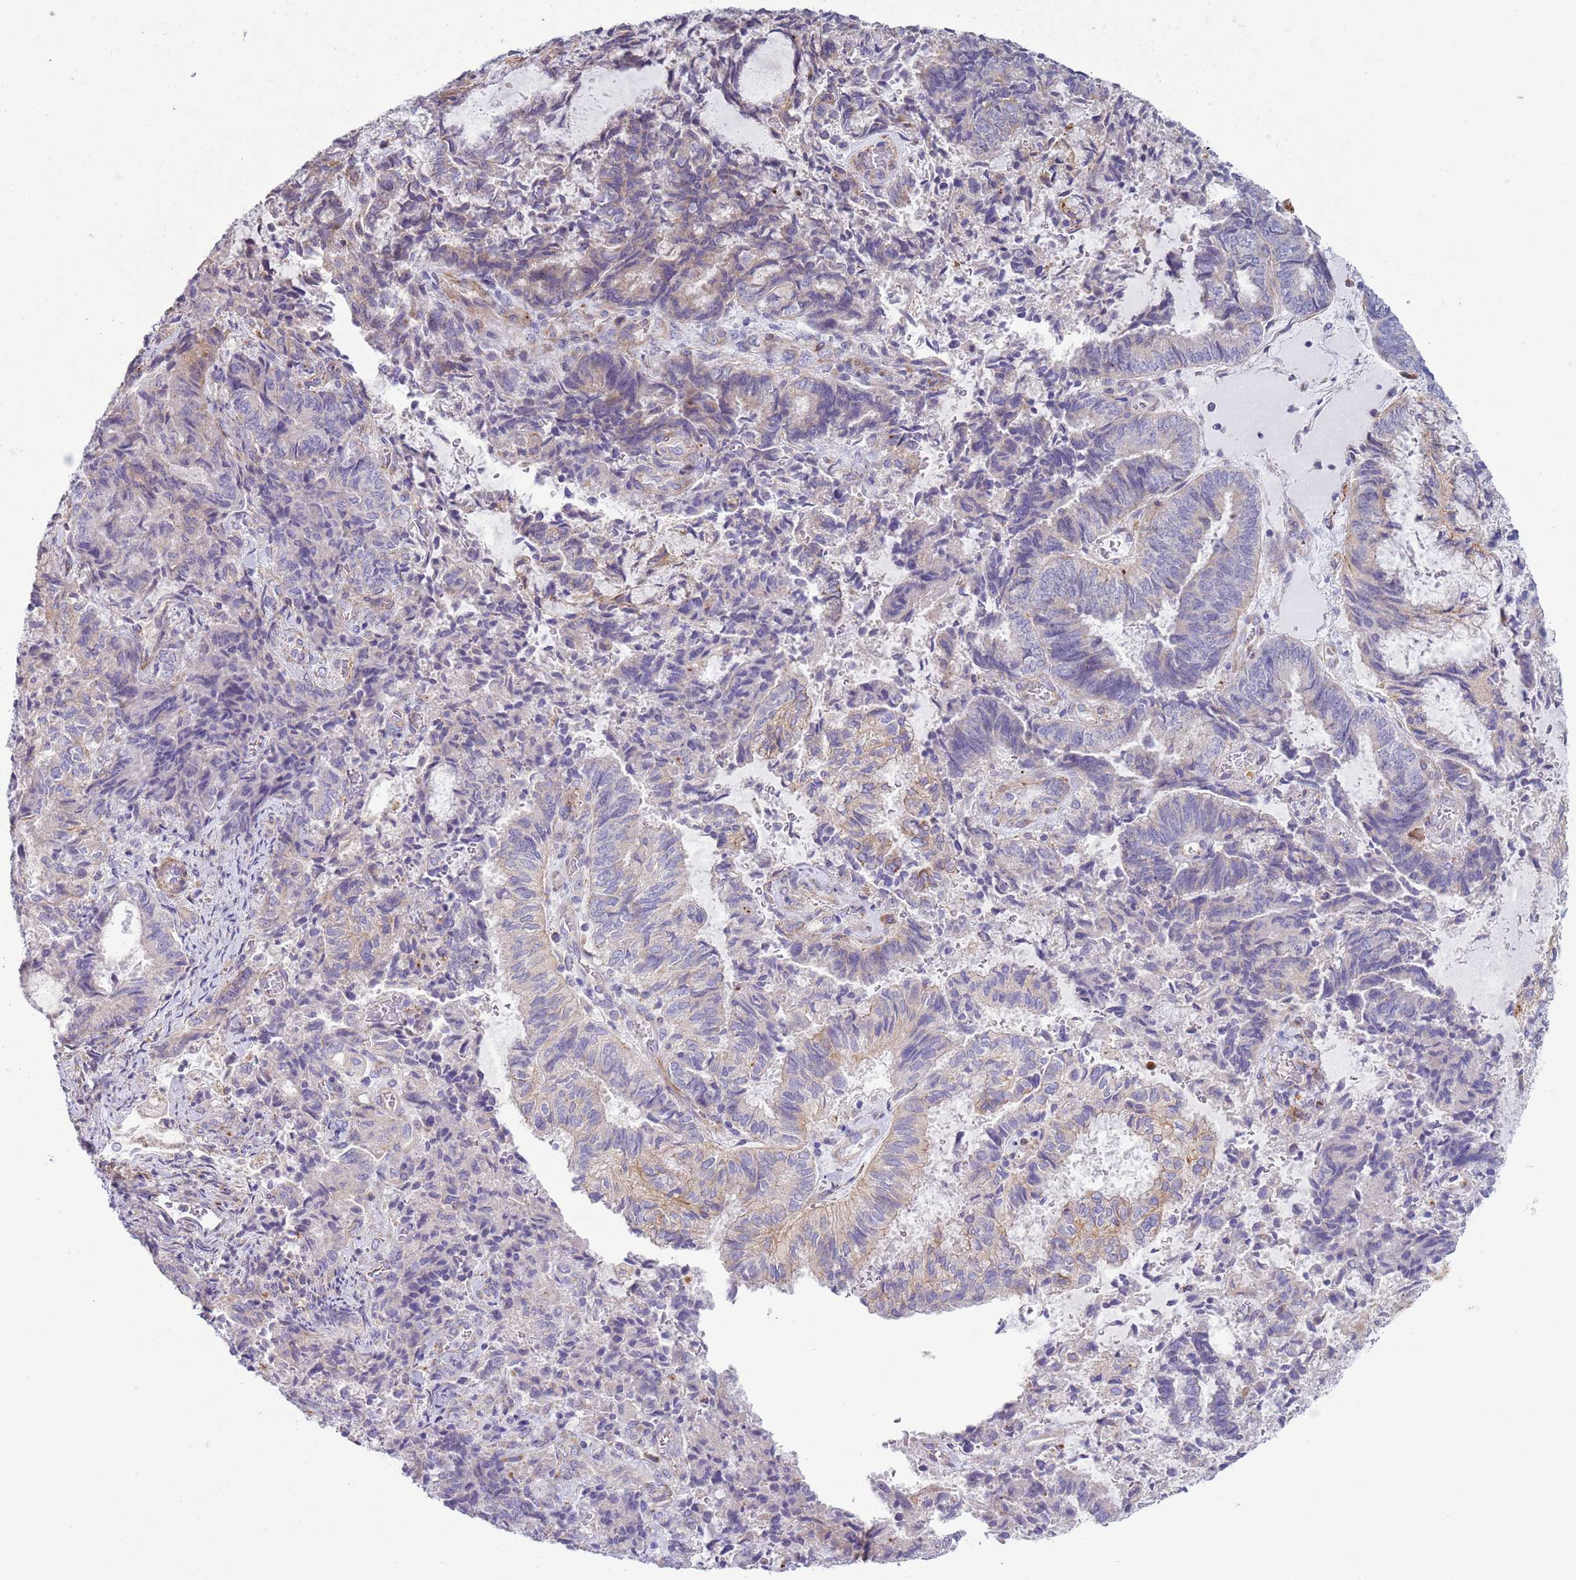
{"staining": {"intensity": "negative", "quantity": "none", "location": "none"}, "tissue": "endometrial cancer", "cell_type": "Tumor cells", "image_type": "cancer", "snomed": [{"axis": "morphology", "description": "Adenocarcinoma, NOS"}, {"axis": "topography", "description": "Endometrium"}], "caption": "A high-resolution histopathology image shows IHC staining of adenocarcinoma (endometrial), which shows no significant positivity in tumor cells.", "gene": "HEATR1", "patient": {"sex": "female", "age": 80}}